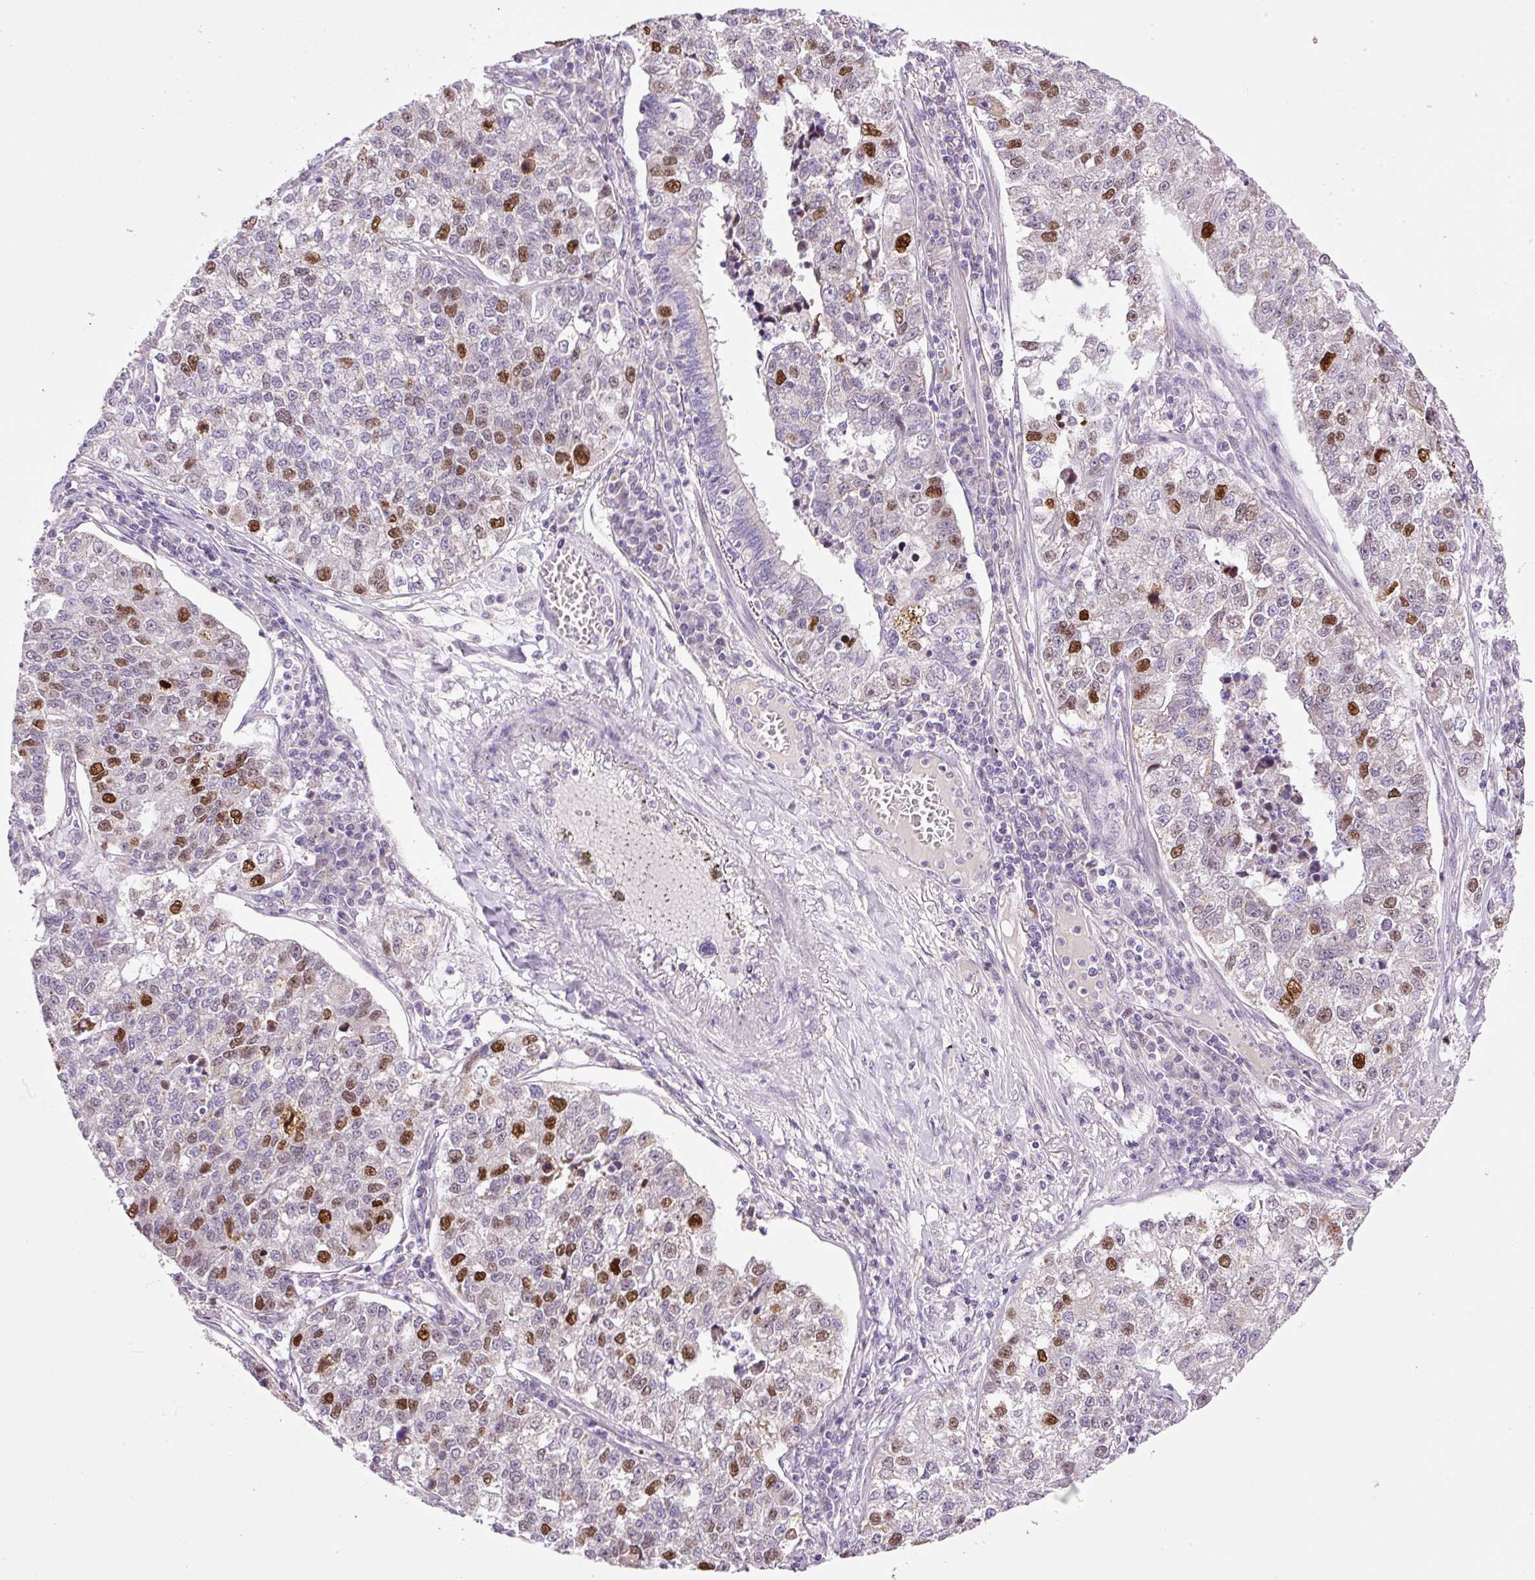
{"staining": {"intensity": "moderate", "quantity": "25%-75%", "location": "nuclear"}, "tissue": "lung cancer", "cell_type": "Tumor cells", "image_type": "cancer", "snomed": [{"axis": "morphology", "description": "Adenocarcinoma, NOS"}, {"axis": "topography", "description": "Lung"}], "caption": "Immunohistochemistry (IHC) histopathology image of neoplastic tissue: lung cancer stained using immunohistochemistry (IHC) exhibits medium levels of moderate protein expression localized specifically in the nuclear of tumor cells, appearing as a nuclear brown color.", "gene": "KPNA2", "patient": {"sex": "male", "age": 49}}